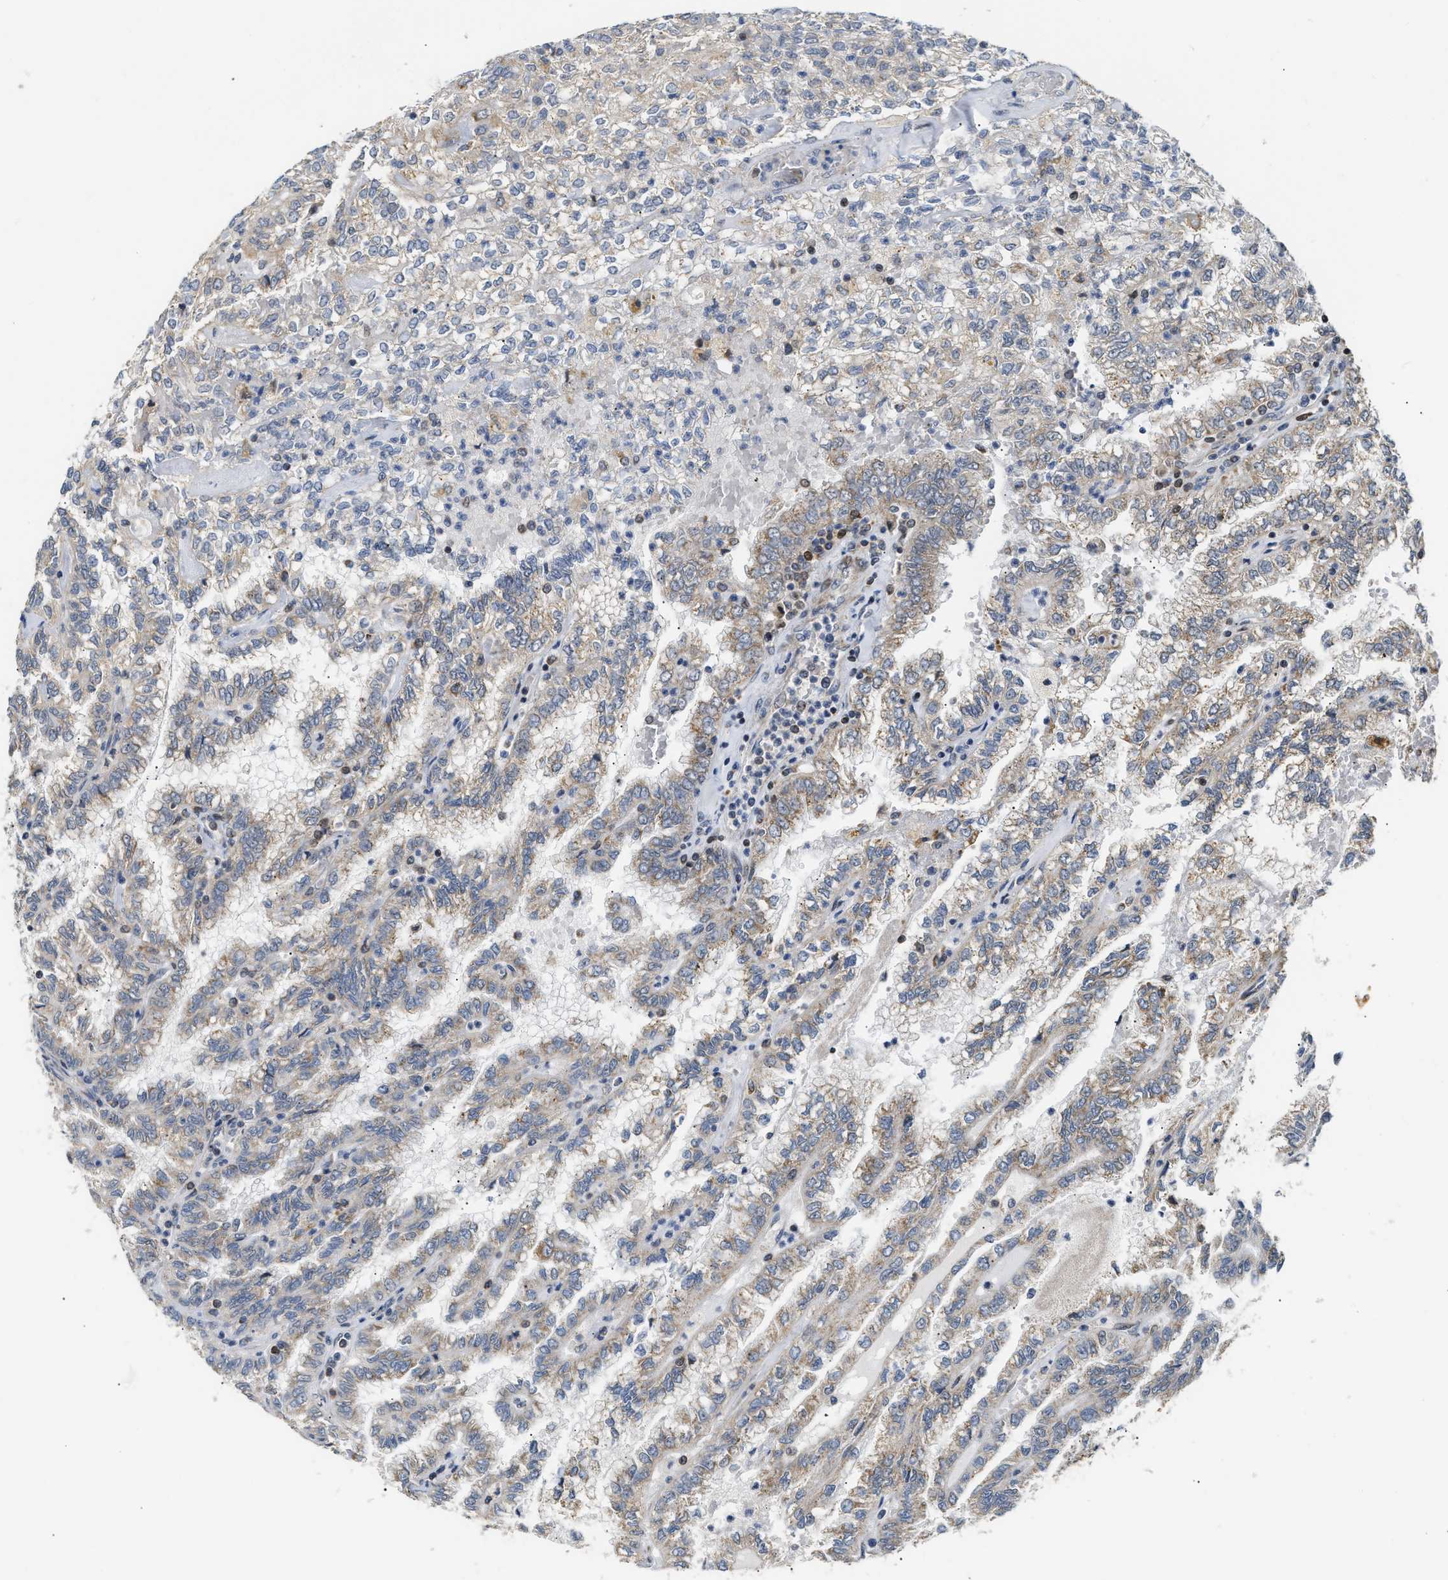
{"staining": {"intensity": "weak", "quantity": ">75%", "location": "cytoplasmic/membranous"}, "tissue": "renal cancer", "cell_type": "Tumor cells", "image_type": "cancer", "snomed": [{"axis": "morphology", "description": "Inflammation, NOS"}, {"axis": "morphology", "description": "Adenocarcinoma, NOS"}, {"axis": "topography", "description": "Kidney"}], "caption": "Weak cytoplasmic/membranous staining is present in approximately >75% of tumor cells in renal cancer (adenocarcinoma).", "gene": "DEPTOR", "patient": {"sex": "male", "age": 68}}